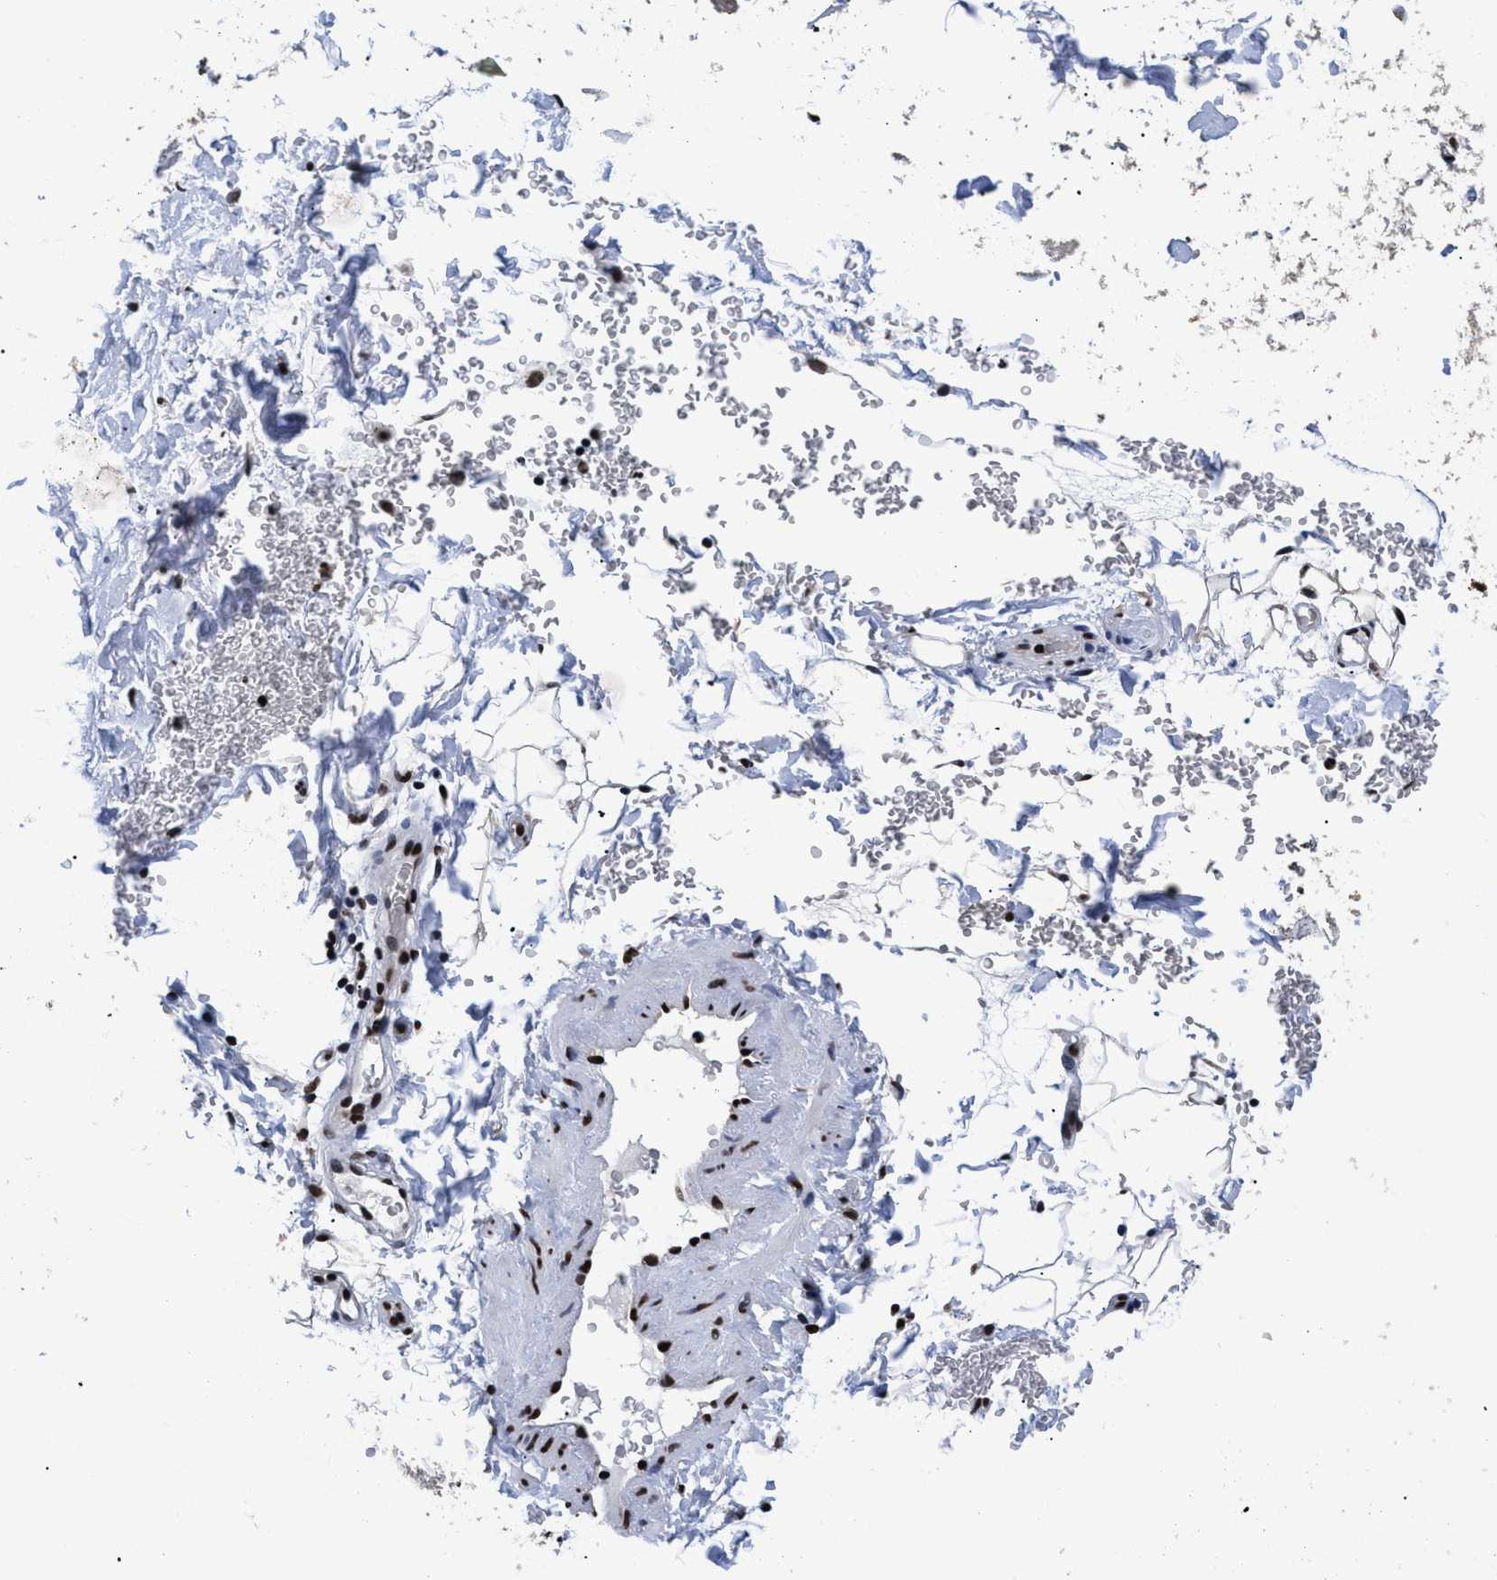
{"staining": {"intensity": "strong", "quantity": ">75%", "location": "nuclear"}, "tissue": "adipose tissue", "cell_type": "Adipocytes", "image_type": "normal", "snomed": [{"axis": "morphology", "description": "Normal tissue, NOS"}, {"axis": "topography", "description": "Cartilage tissue"}, {"axis": "topography", "description": "Bronchus"}], "caption": "Adipocytes display high levels of strong nuclear expression in approximately >75% of cells in unremarkable human adipose tissue.", "gene": "CALHM3", "patient": {"sex": "female", "age": 73}}